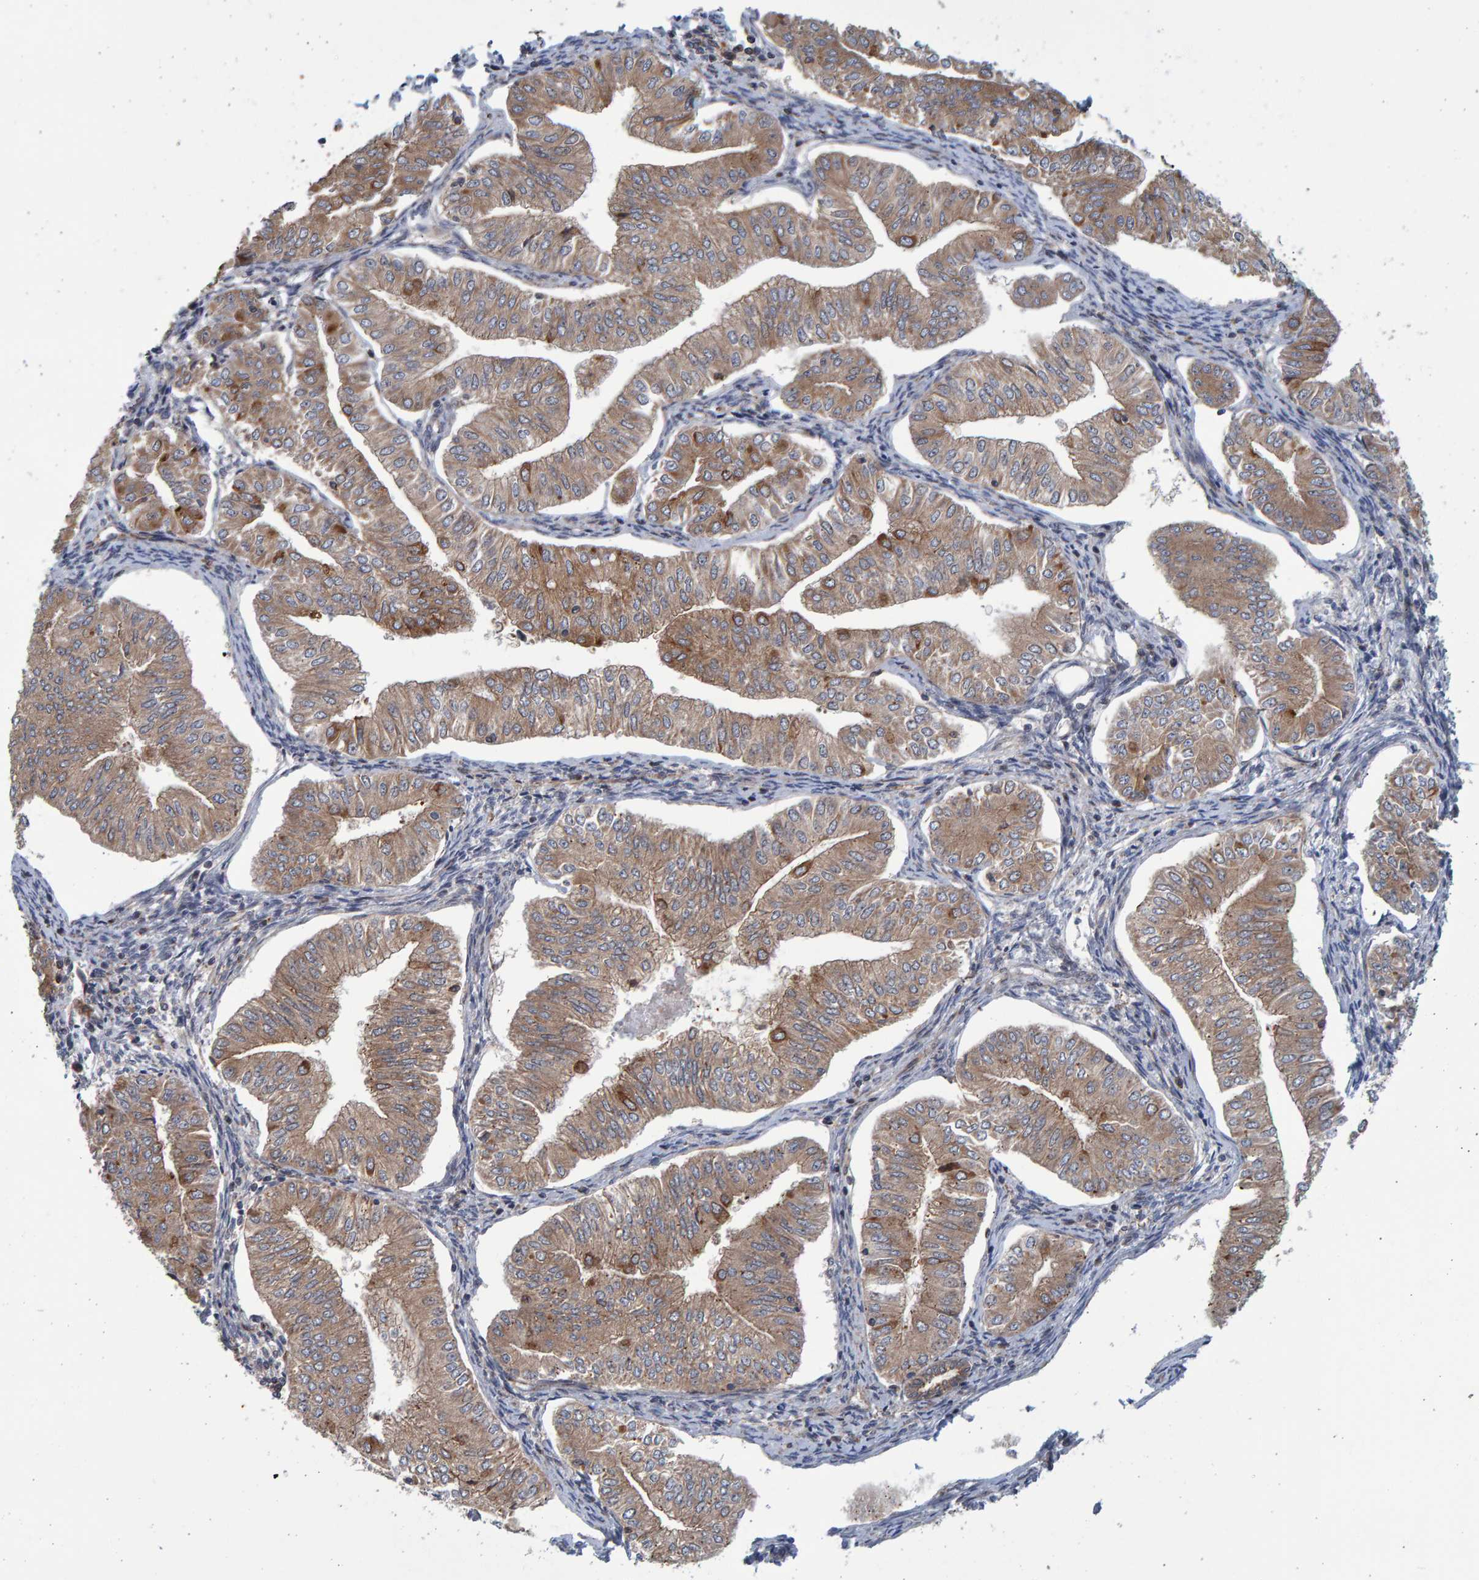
{"staining": {"intensity": "moderate", "quantity": ">75%", "location": "cytoplasmic/membranous"}, "tissue": "endometrial cancer", "cell_type": "Tumor cells", "image_type": "cancer", "snomed": [{"axis": "morphology", "description": "Normal tissue, NOS"}, {"axis": "morphology", "description": "Adenocarcinoma, NOS"}, {"axis": "topography", "description": "Endometrium"}], "caption": "Tumor cells exhibit moderate cytoplasmic/membranous expression in about >75% of cells in endometrial cancer.", "gene": "LRBA", "patient": {"sex": "female", "age": 53}}